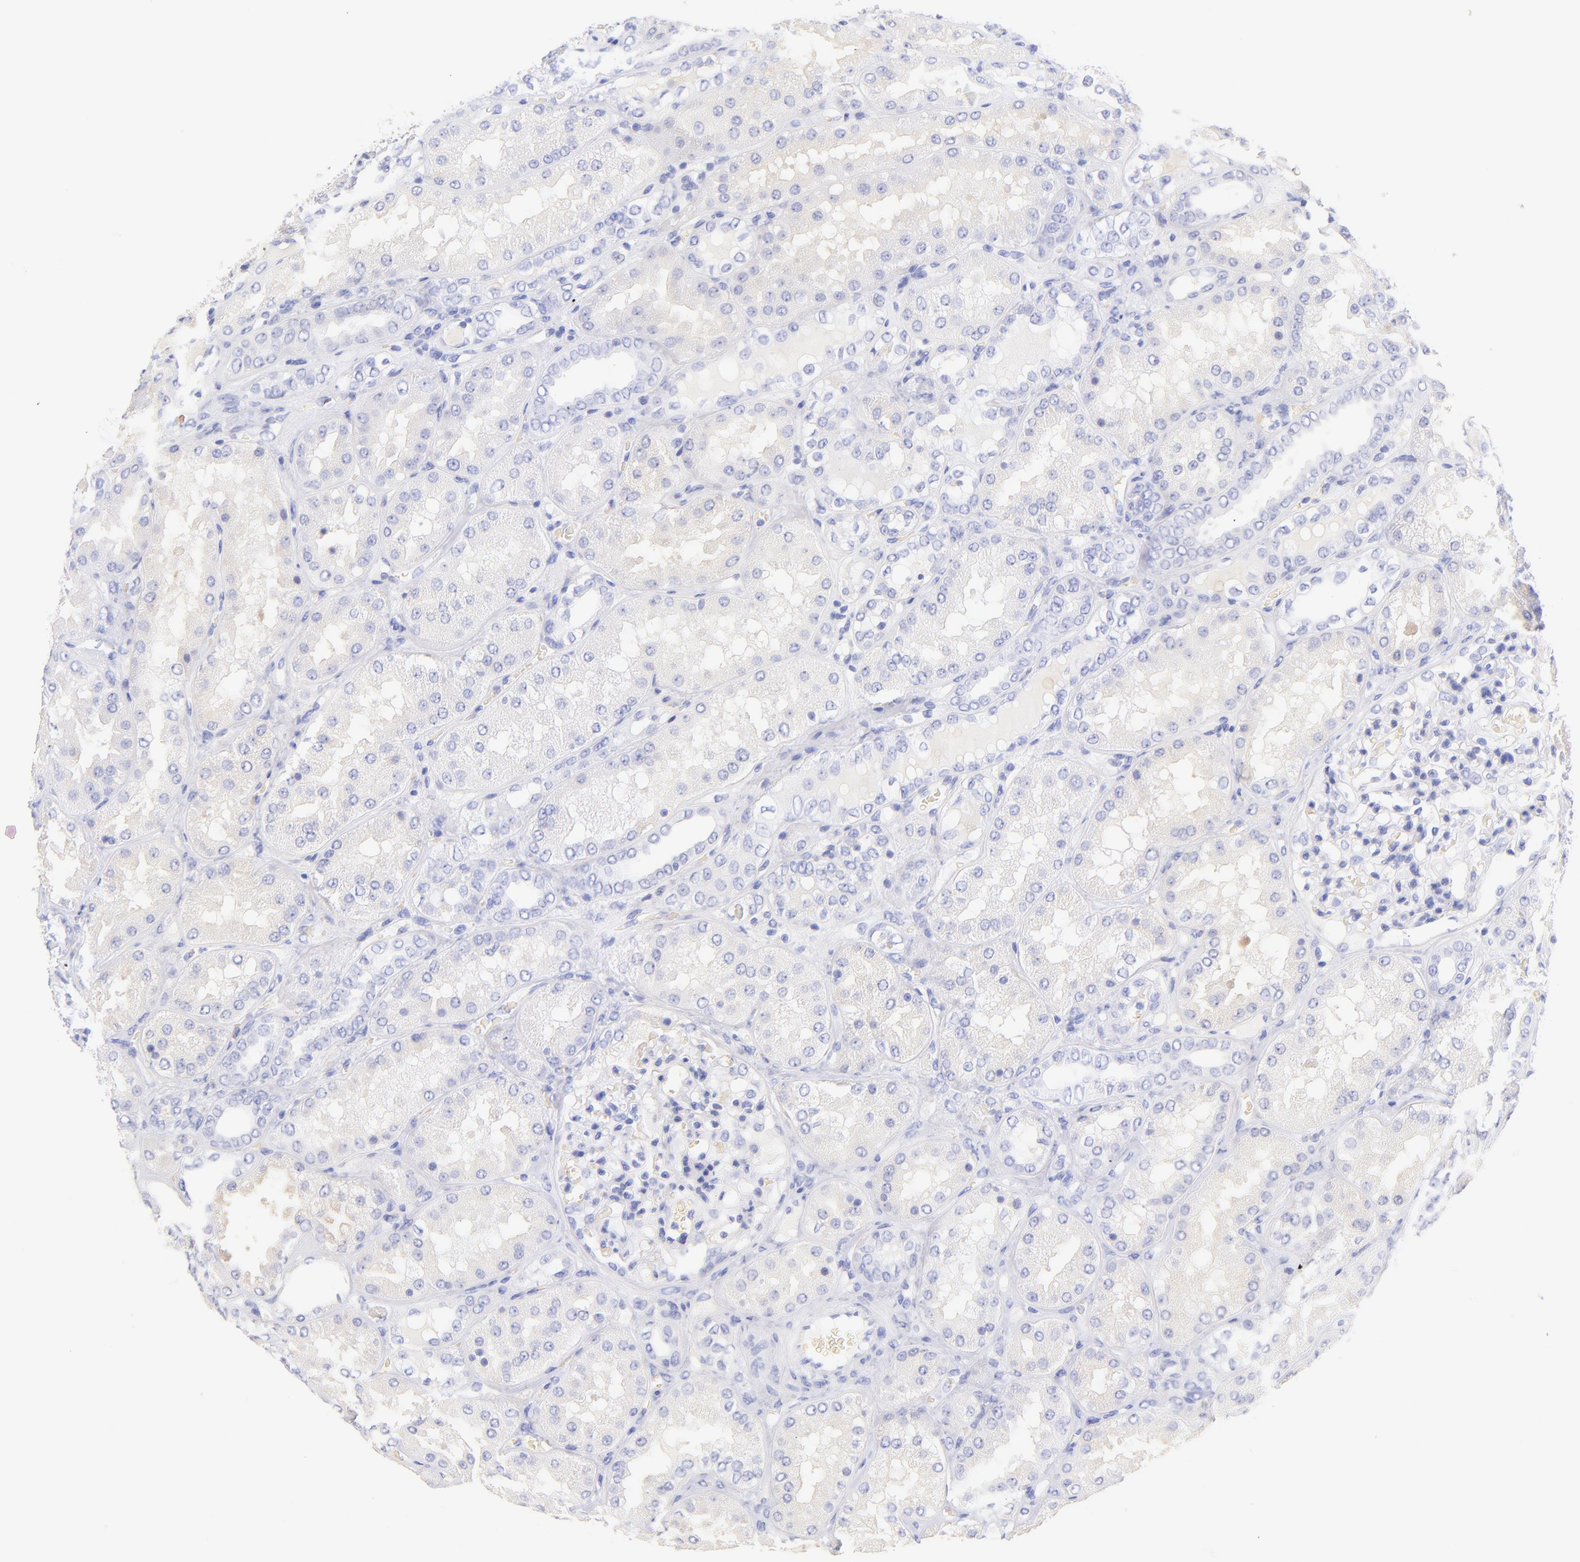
{"staining": {"intensity": "negative", "quantity": "none", "location": "none"}, "tissue": "kidney", "cell_type": "Cells in glomeruli", "image_type": "normal", "snomed": [{"axis": "morphology", "description": "Normal tissue, NOS"}, {"axis": "topography", "description": "Kidney"}], "caption": "Unremarkable kidney was stained to show a protein in brown. There is no significant expression in cells in glomeruli. (Stains: DAB immunohistochemistry (IHC) with hematoxylin counter stain, Microscopy: brightfield microscopy at high magnification).", "gene": "FRMPD3", "patient": {"sex": "female", "age": 56}}